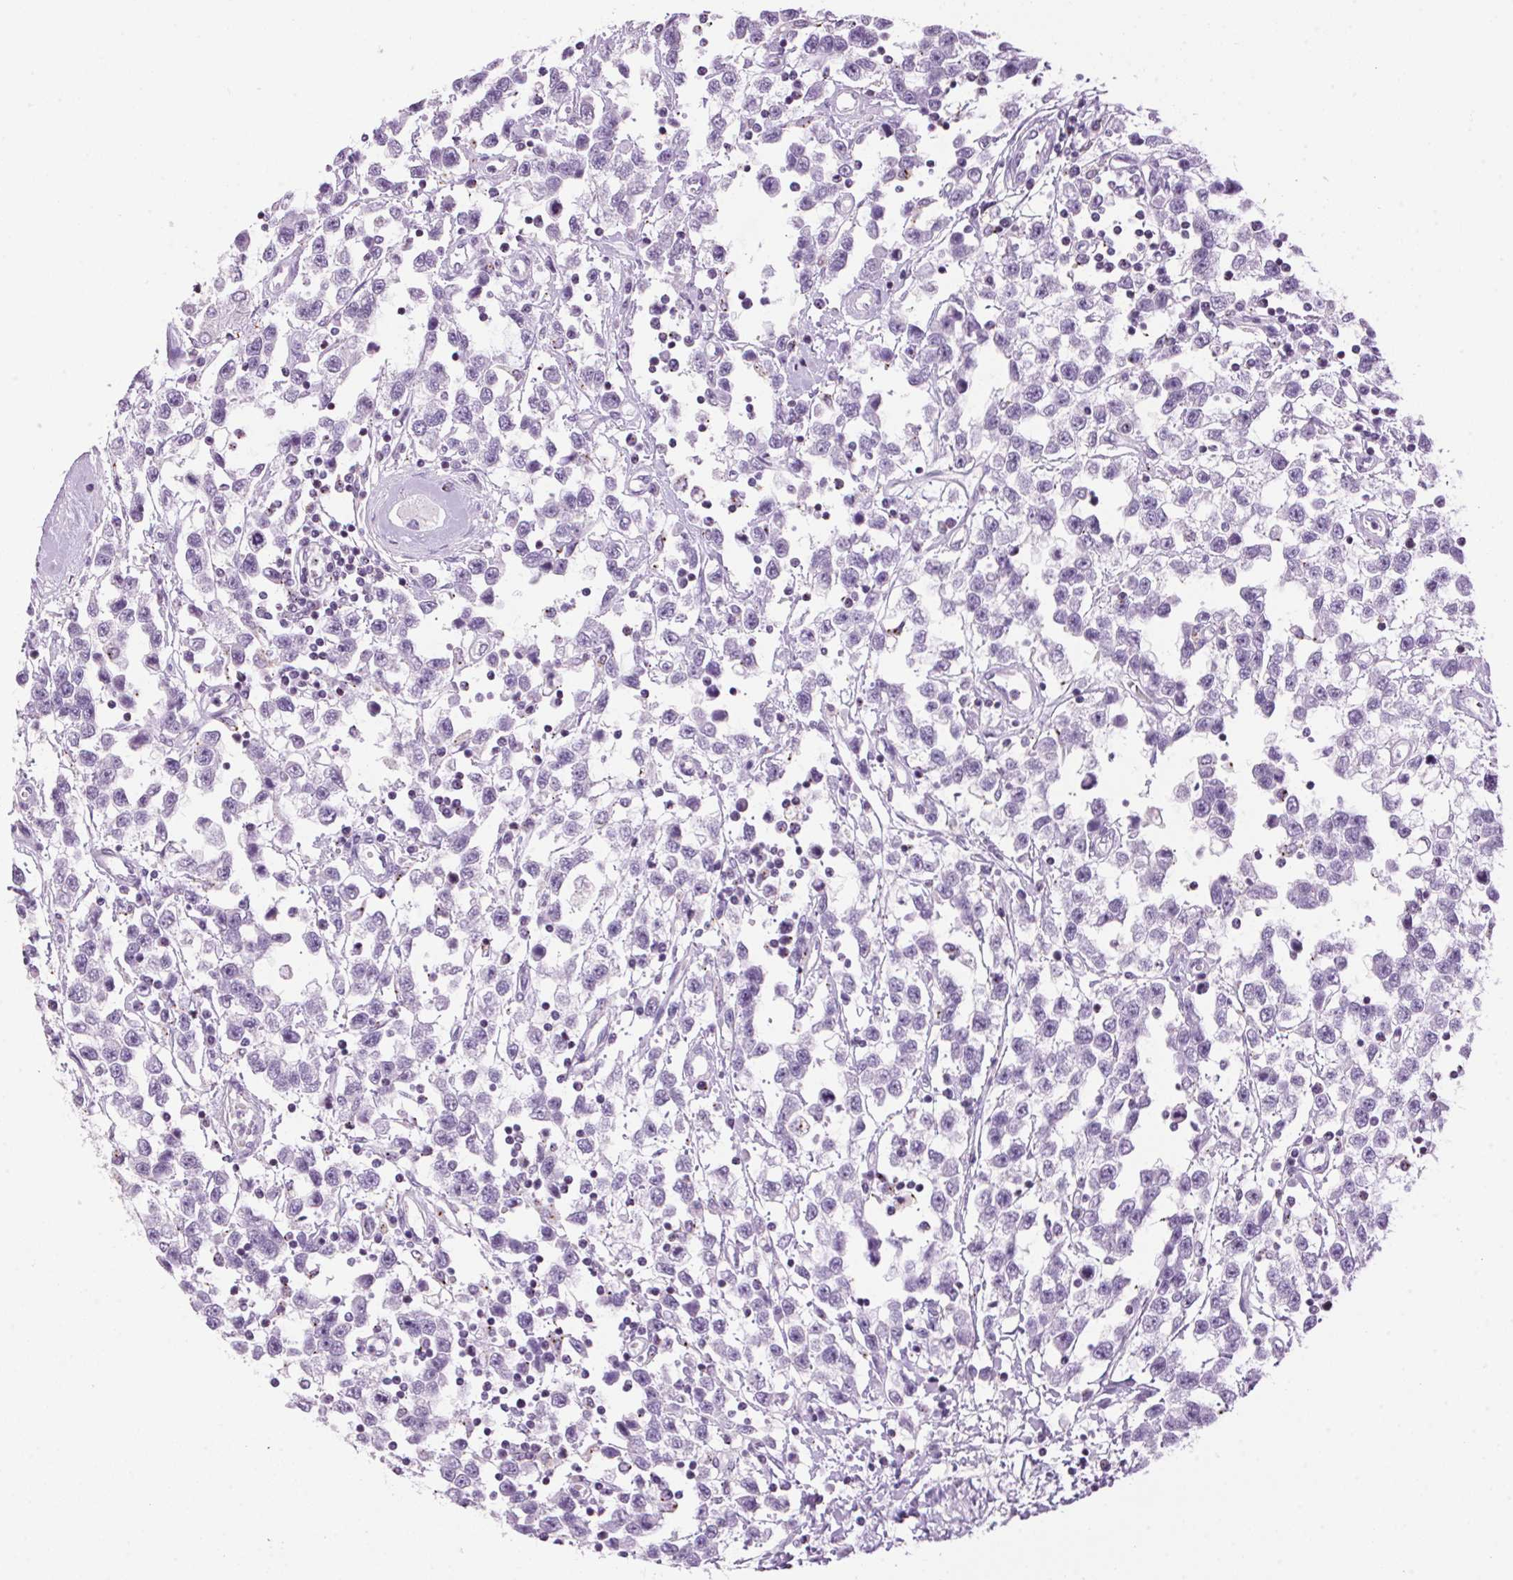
{"staining": {"intensity": "negative", "quantity": "none", "location": "none"}, "tissue": "testis cancer", "cell_type": "Tumor cells", "image_type": "cancer", "snomed": [{"axis": "morphology", "description": "Seminoma, NOS"}, {"axis": "topography", "description": "Testis"}], "caption": "DAB (3,3'-diaminobenzidine) immunohistochemical staining of human testis cancer (seminoma) displays no significant positivity in tumor cells. (Immunohistochemistry, brightfield microscopy, high magnification).", "gene": "TMEM88B", "patient": {"sex": "male", "age": 34}}